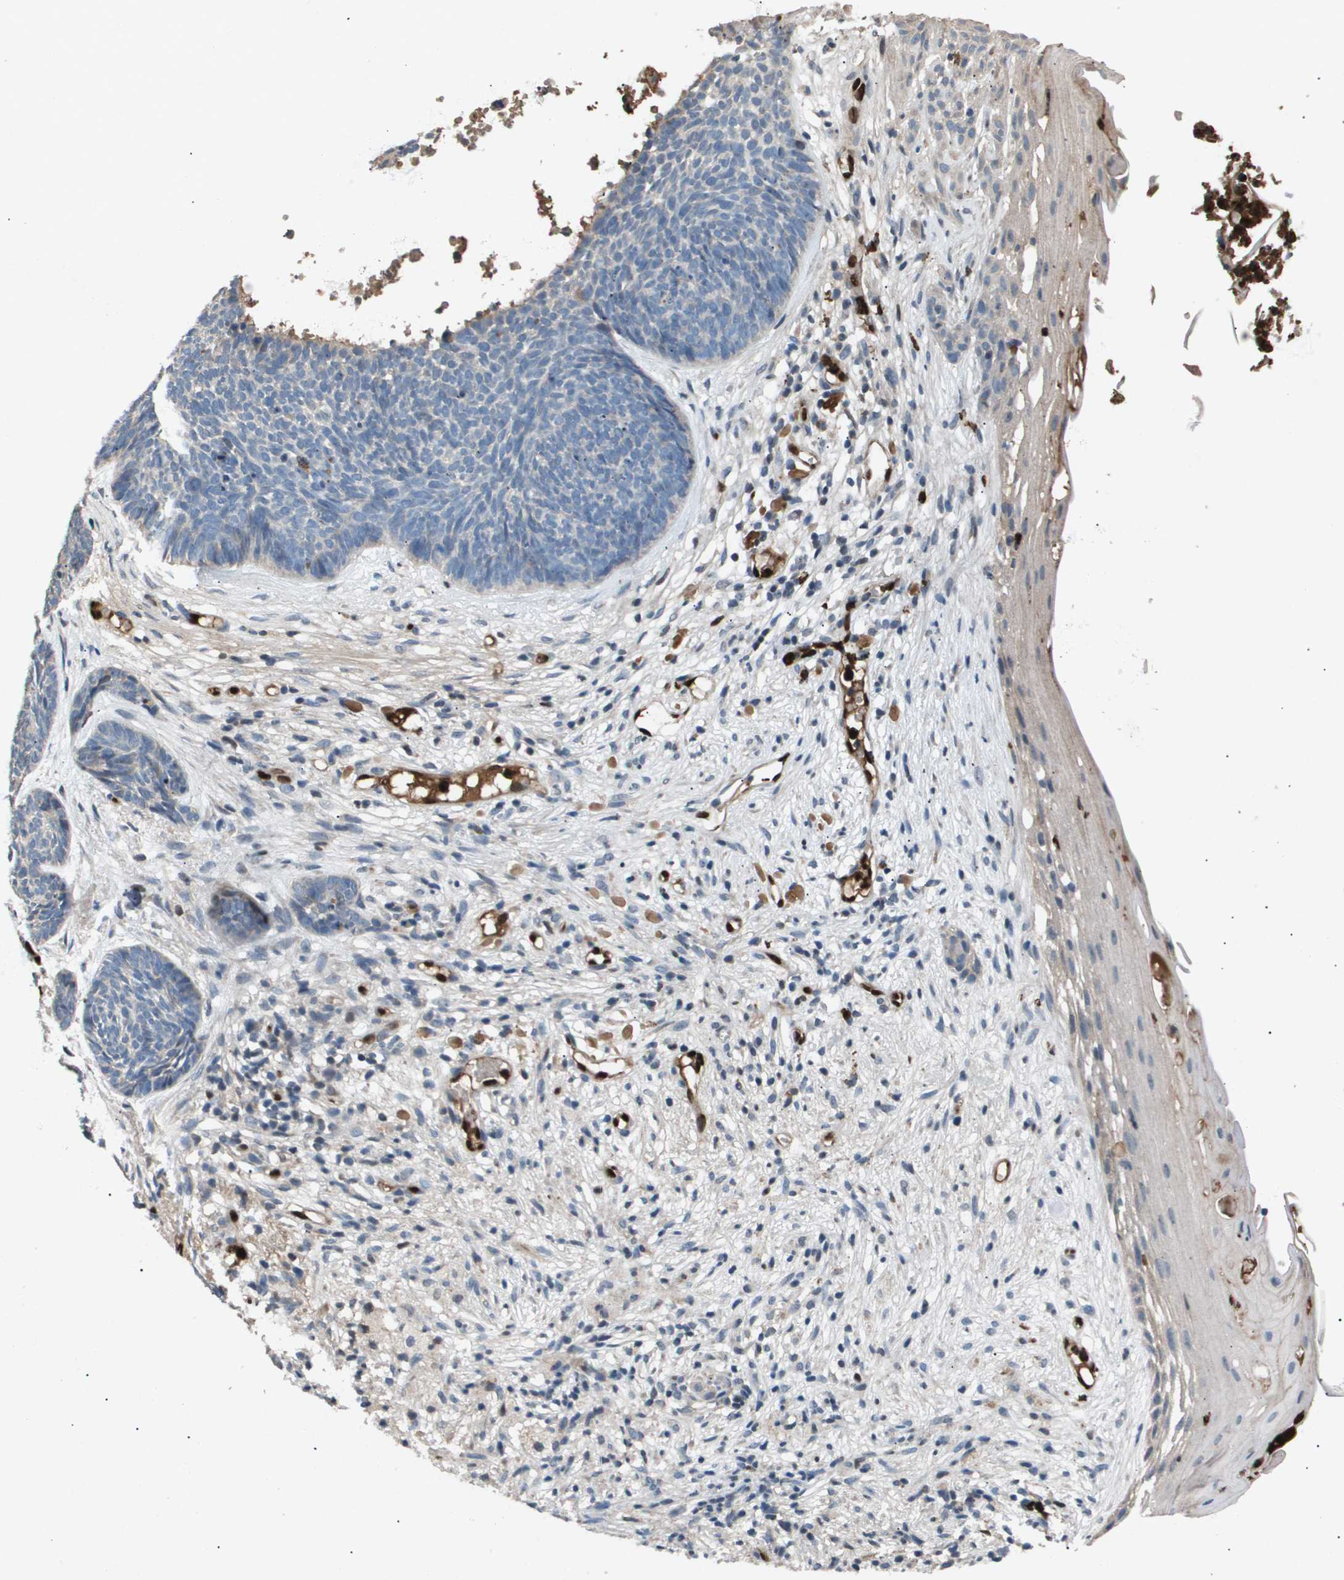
{"staining": {"intensity": "negative", "quantity": "none", "location": "none"}, "tissue": "skin cancer", "cell_type": "Tumor cells", "image_type": "cancer", "snomed": [{"axis": "morphology", "description": "Basal cell carcinoma"}, {"axis": "topography", "description": "Skin"}], "caption": "Basal cell carcinoma (skin) stained for a protein using IHC exhibits no expression tumor cells.", "gene": "ERG", "patient": {"sex": "female", "age": 70}}